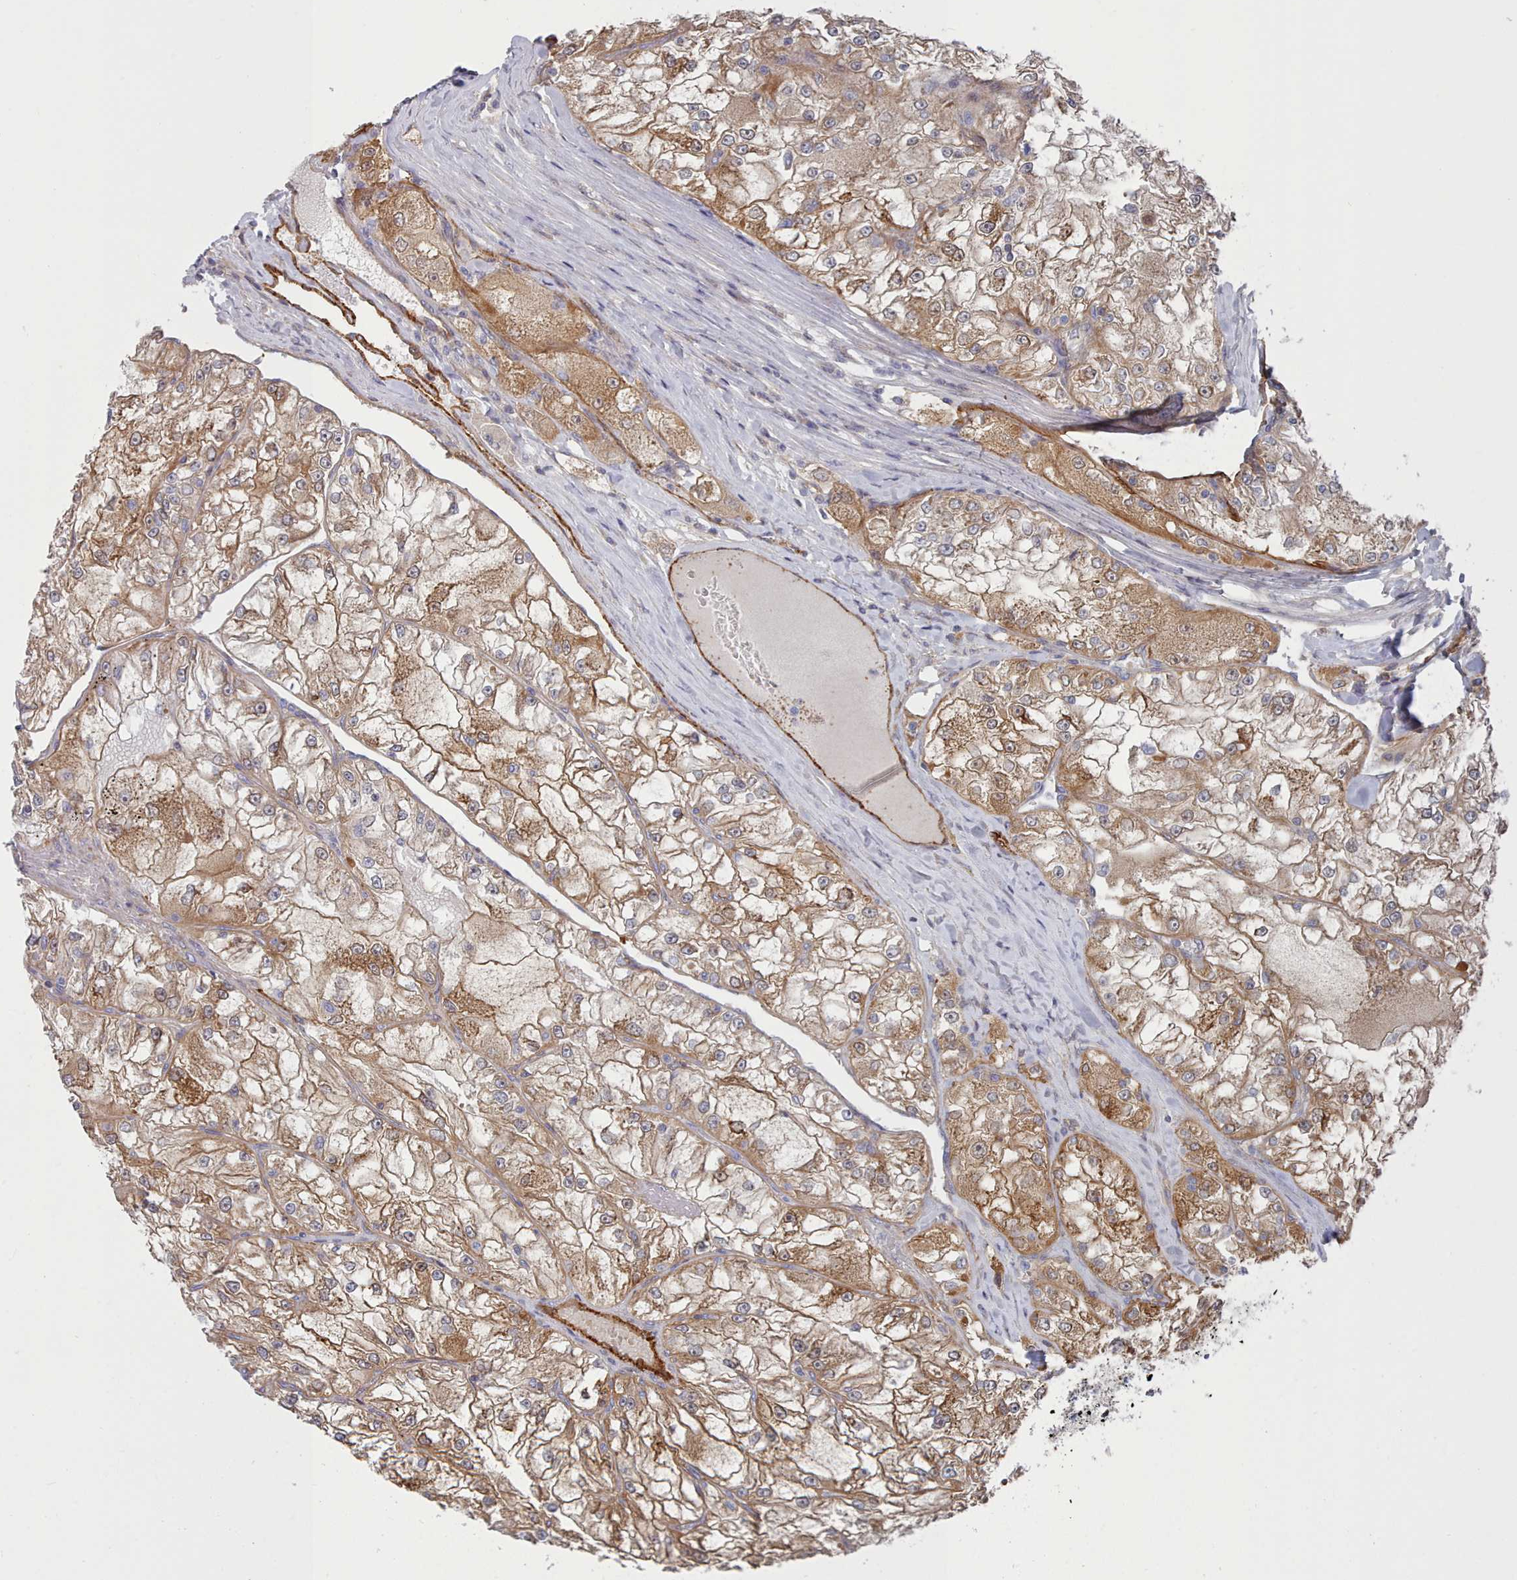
{"staining": {"intensity": "moderate", "quantity": ">75%", "location": "cytoplasmic/membranous"}, "tissue": "renal cancer", "cell_type": "Tumor cells", "image_type": "cancer", "snomed": [{"axis": "morphology", "description": "Adenocarcinoma, NOS"}, {"axis": "topography", "description": "Kidney"}], "caption": "An immunohistochemistry (IHC) photomicrograph of tumor tissue is shown. Protein staining in brown highlights moderate cytoplasmic/membranous positivity in renal cancer within tumor cells.", "gene": "G6PC1", "patient": {"sex": "female", "age": 72}}